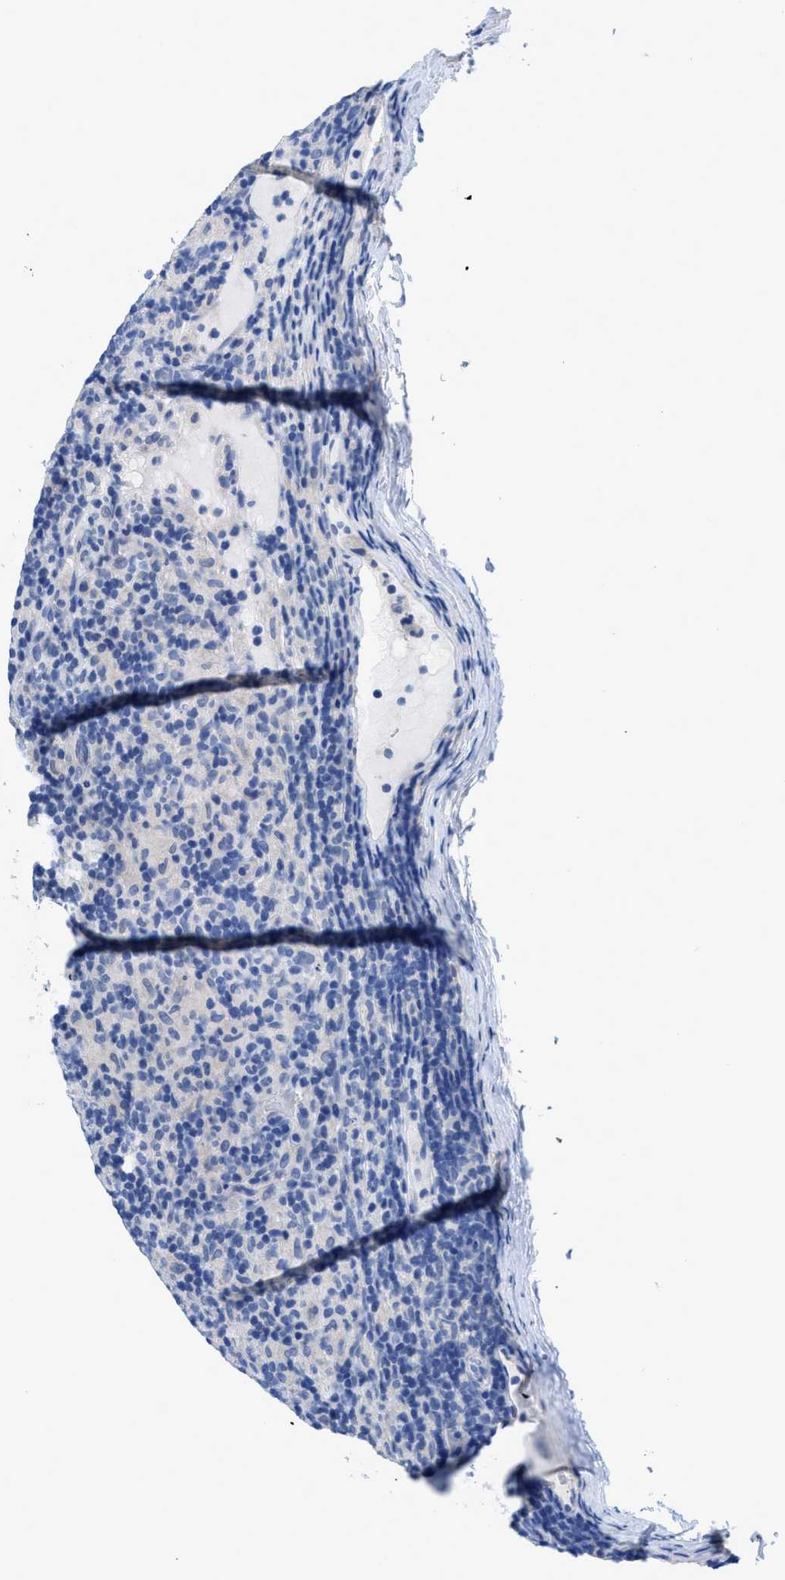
{"staining": {"intensity": "negative", "quantity": "none", "location": "none"}, "tissue": "lymphoma", "cell_type": "Tumor cells", "image_type": "cancer", "snomed": [{"axis": "morphology", "description": "Hodgkin's disease, NOS"}, {"axis": "topography", "description": "Lymph node"}], "caption": "An immunohistochemistry micrograph of lymphoma is shown. There is no staining in tumor cells of lymphoma.", "gene": "CA9", "patient": {"sex": "male", "age": 70}}